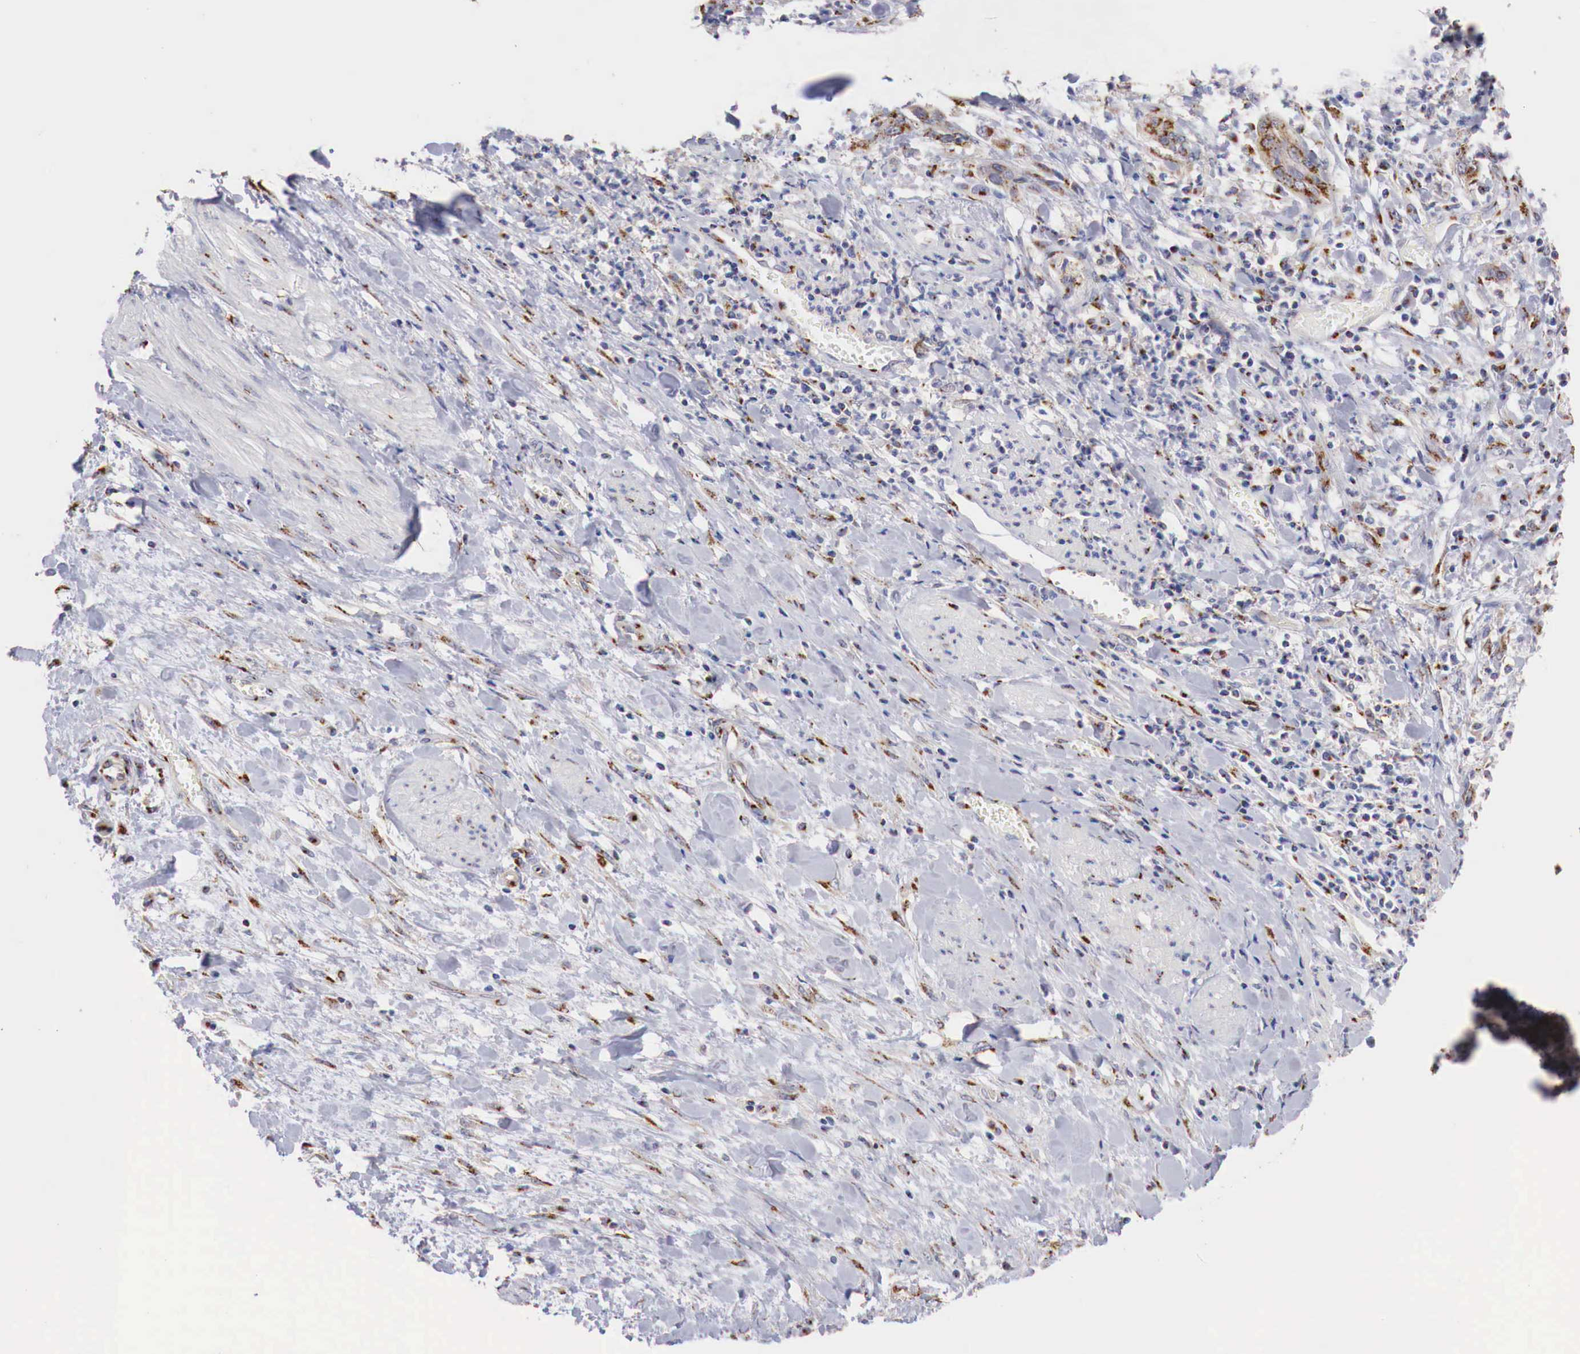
{"staining": {"intensity": "moderate", "quantity": ">75%", "location": "cytoplasmic/membranous"}, "tissue": "cervical cancer", "cell_type": "Tumor cells", "image_type": "cancer", "snomed": [{"axis": "morphology", "description": "Squamous cell carcinoma, NOS"}, {"axis": "topography", "description": "Cervix"}], "caption": "Brown immunohistochemical staining in squamous cell carcinoma (cervical) exhibits moderate cytoplasmic/membranous expression in approximately >75% of tumor cells.", "gene": "SYAP1", "patient": {"sex": "female", "age": 41}}